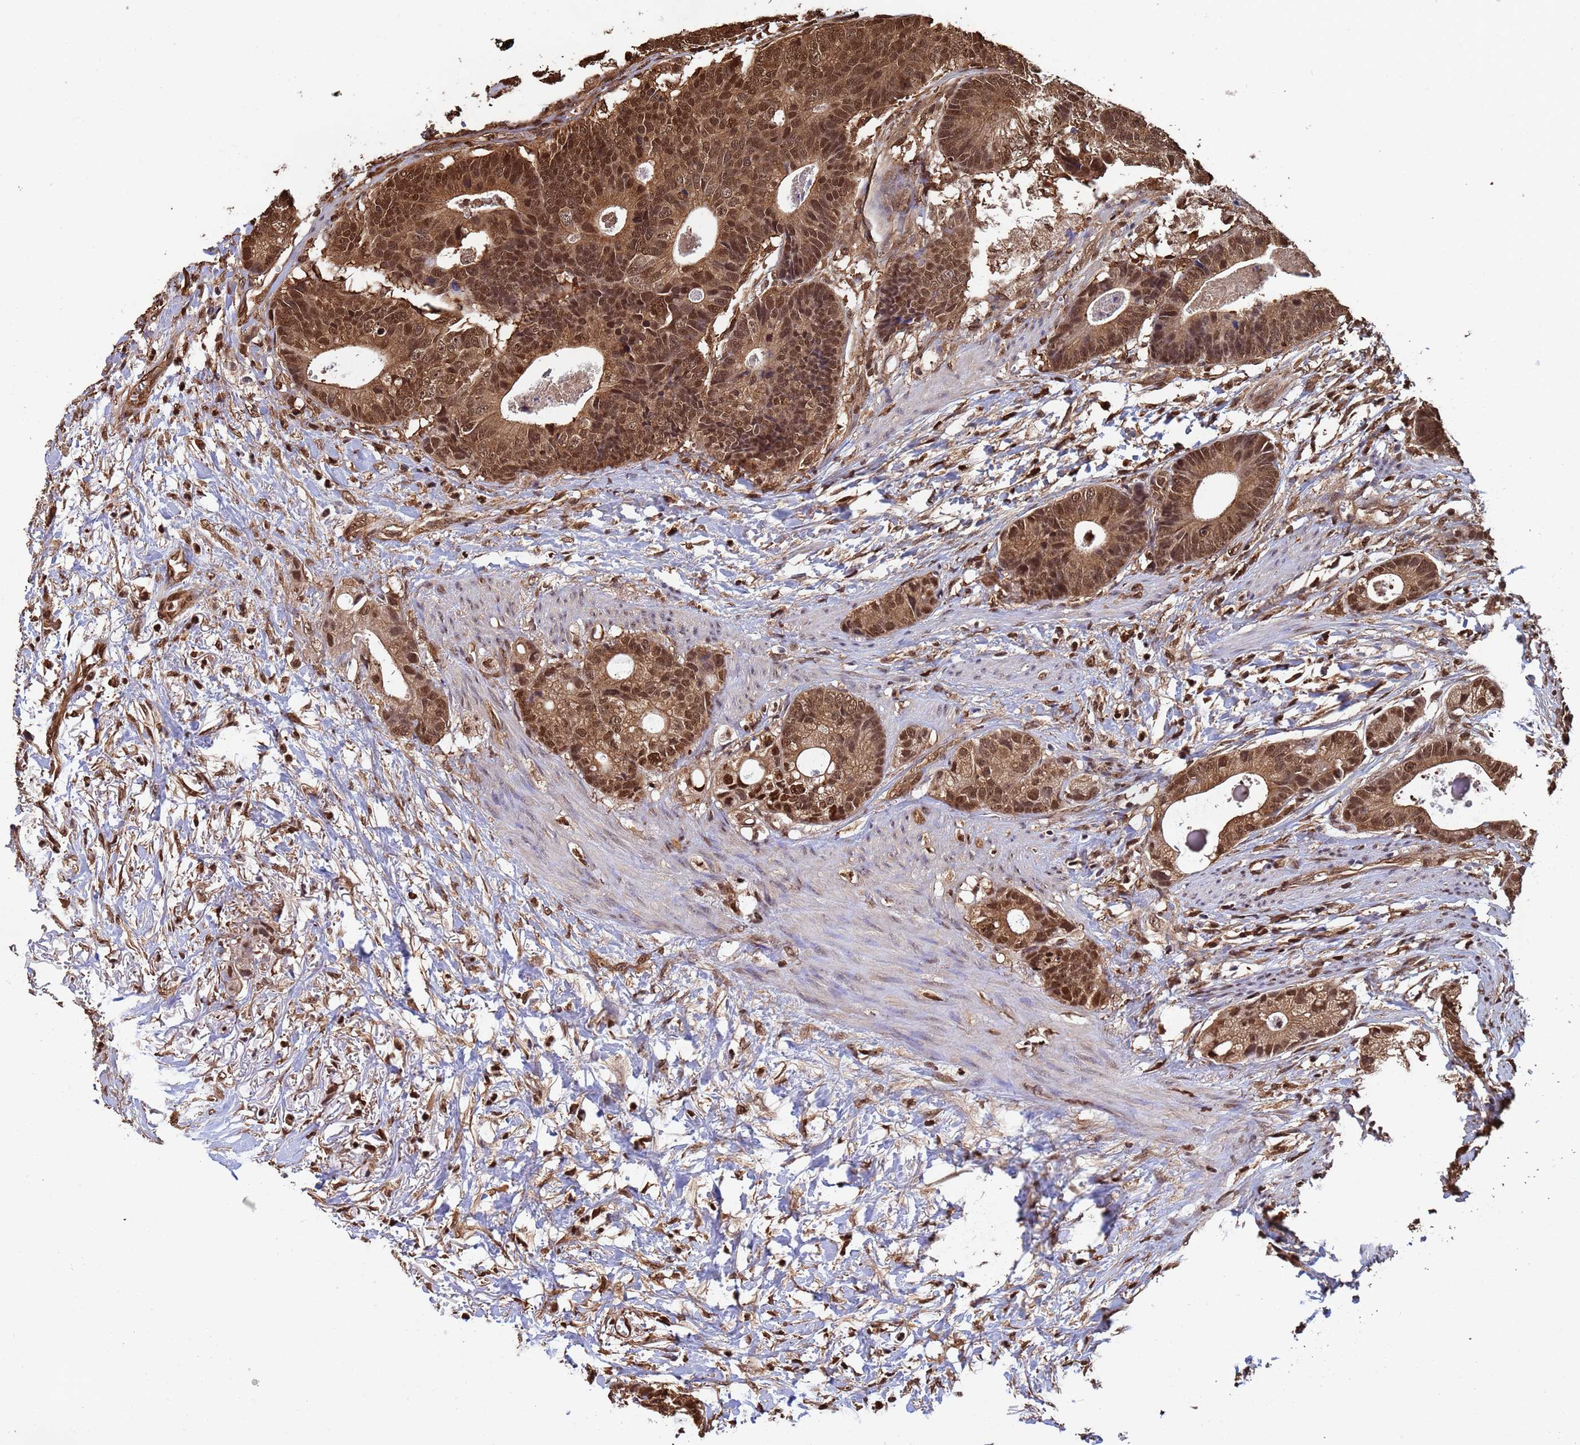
{"staining": {"intensity": "moderate", "quantity": ">75%", "location": "cytoplasmic/membranous,nuclear"}, "tissue": "colorectal cancer", "cell_type": "Tumor cells", "image_type": "cancer", "snomed": [{"axis": "morphology", "description": "Adenocarcinoma, NOS"}, {"axis": "topography", "description": "Colon"}], "caption": "Protein expression analysis of adenocarcinoma (colorectal) exhibits moderate cytoplasmic/membranous and nuclear staining in about >75% of tumor cells.", "gene": "SUMO4", "patient": {"sex": "female", "age": 57}}